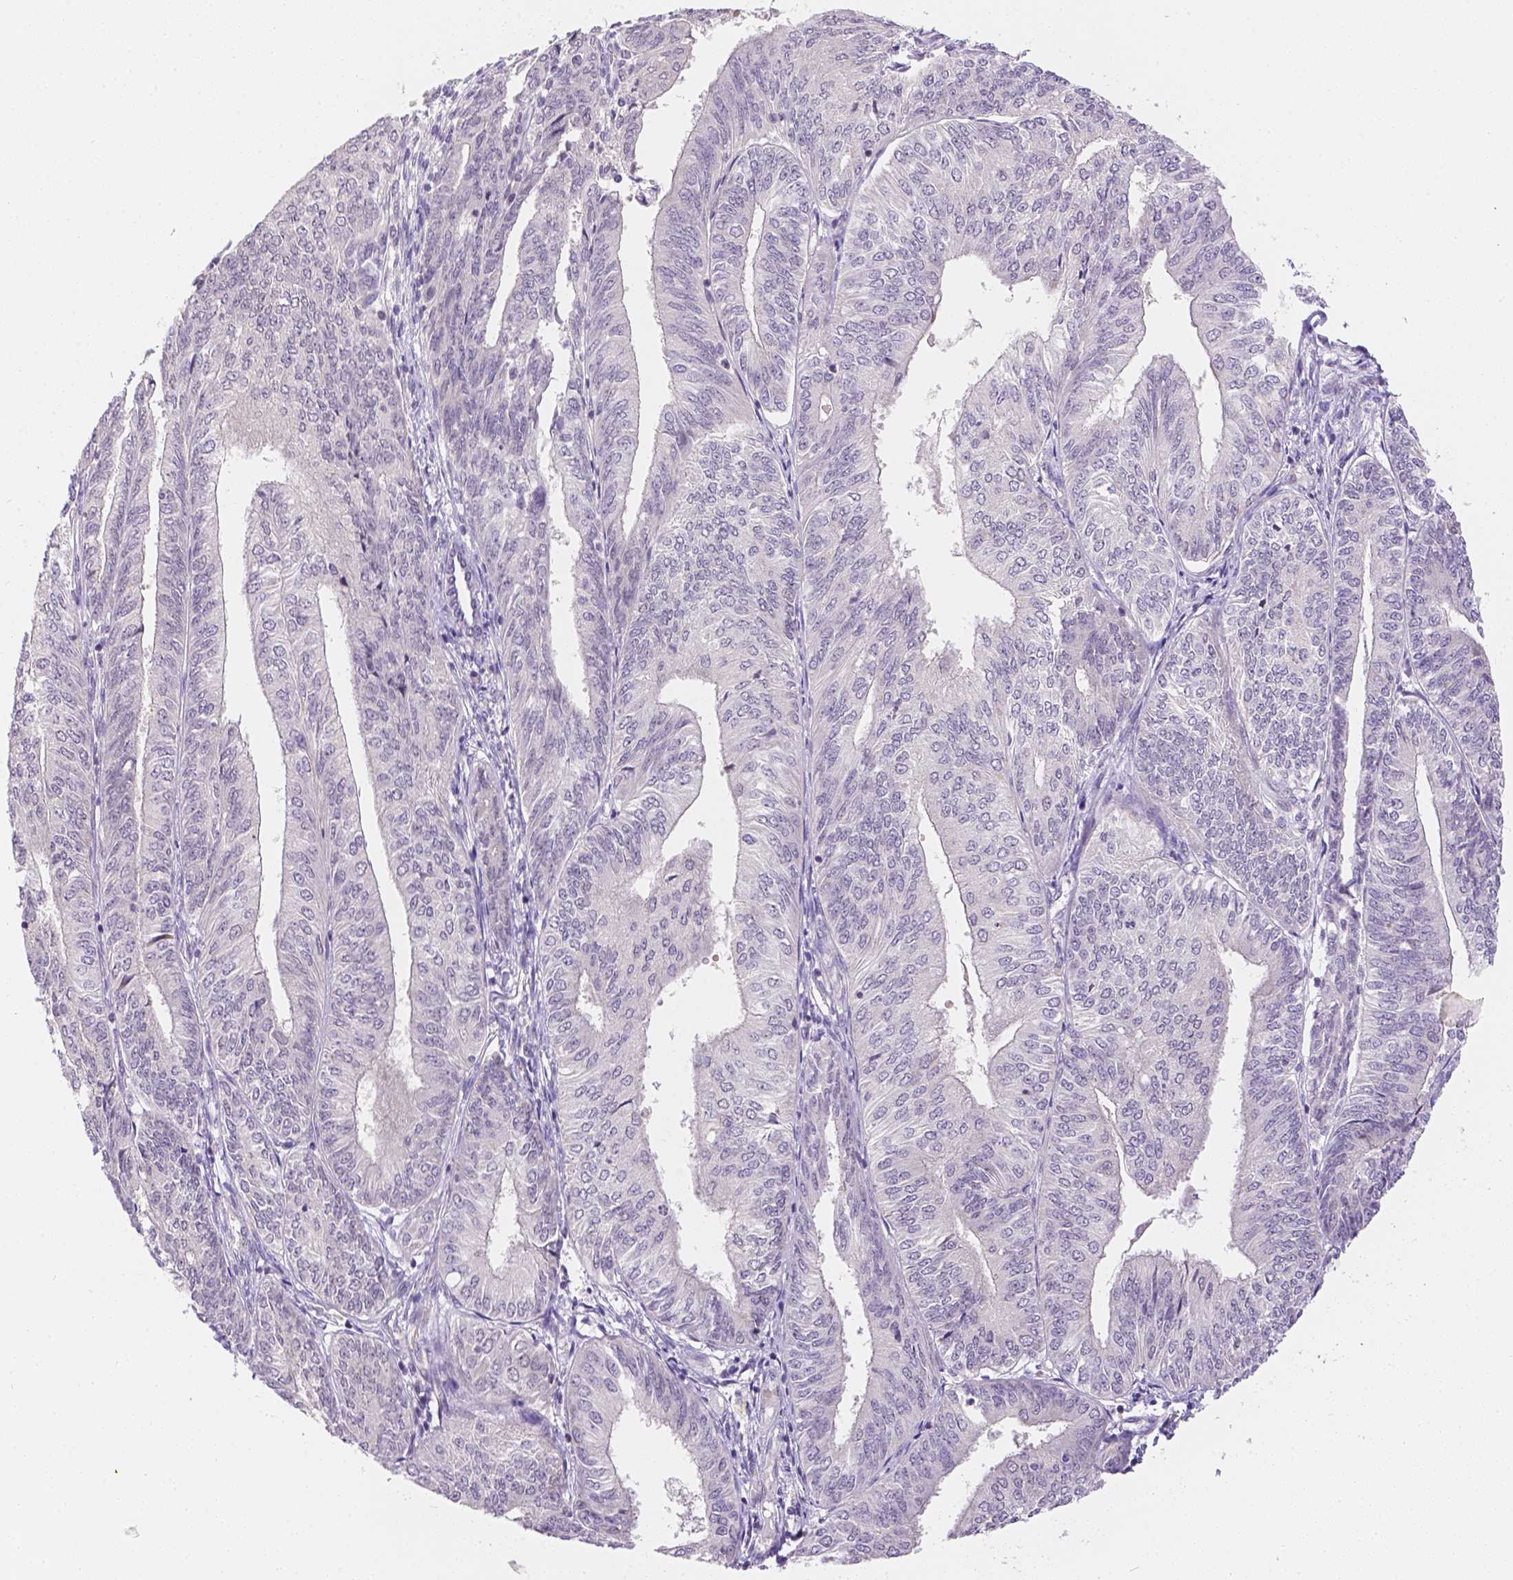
{"staining": {"intensity": "negative", "quantity": "none", "location": "none"}, "tissue": "endometrial cancer", "cell_type": "Tumor cells", "image_type": "cancer", "snomed": [{"axis": "morphology", "description": "Adenocarcinoma, NOS"}, {"axis": "topography", "description": "Endometrium"}], "caption": "The photomicrograph shows no staining of tumor cells in endometrial cancer.", "gene": "ZNF280B", "patient": {"sex": "female", "age": 58}}